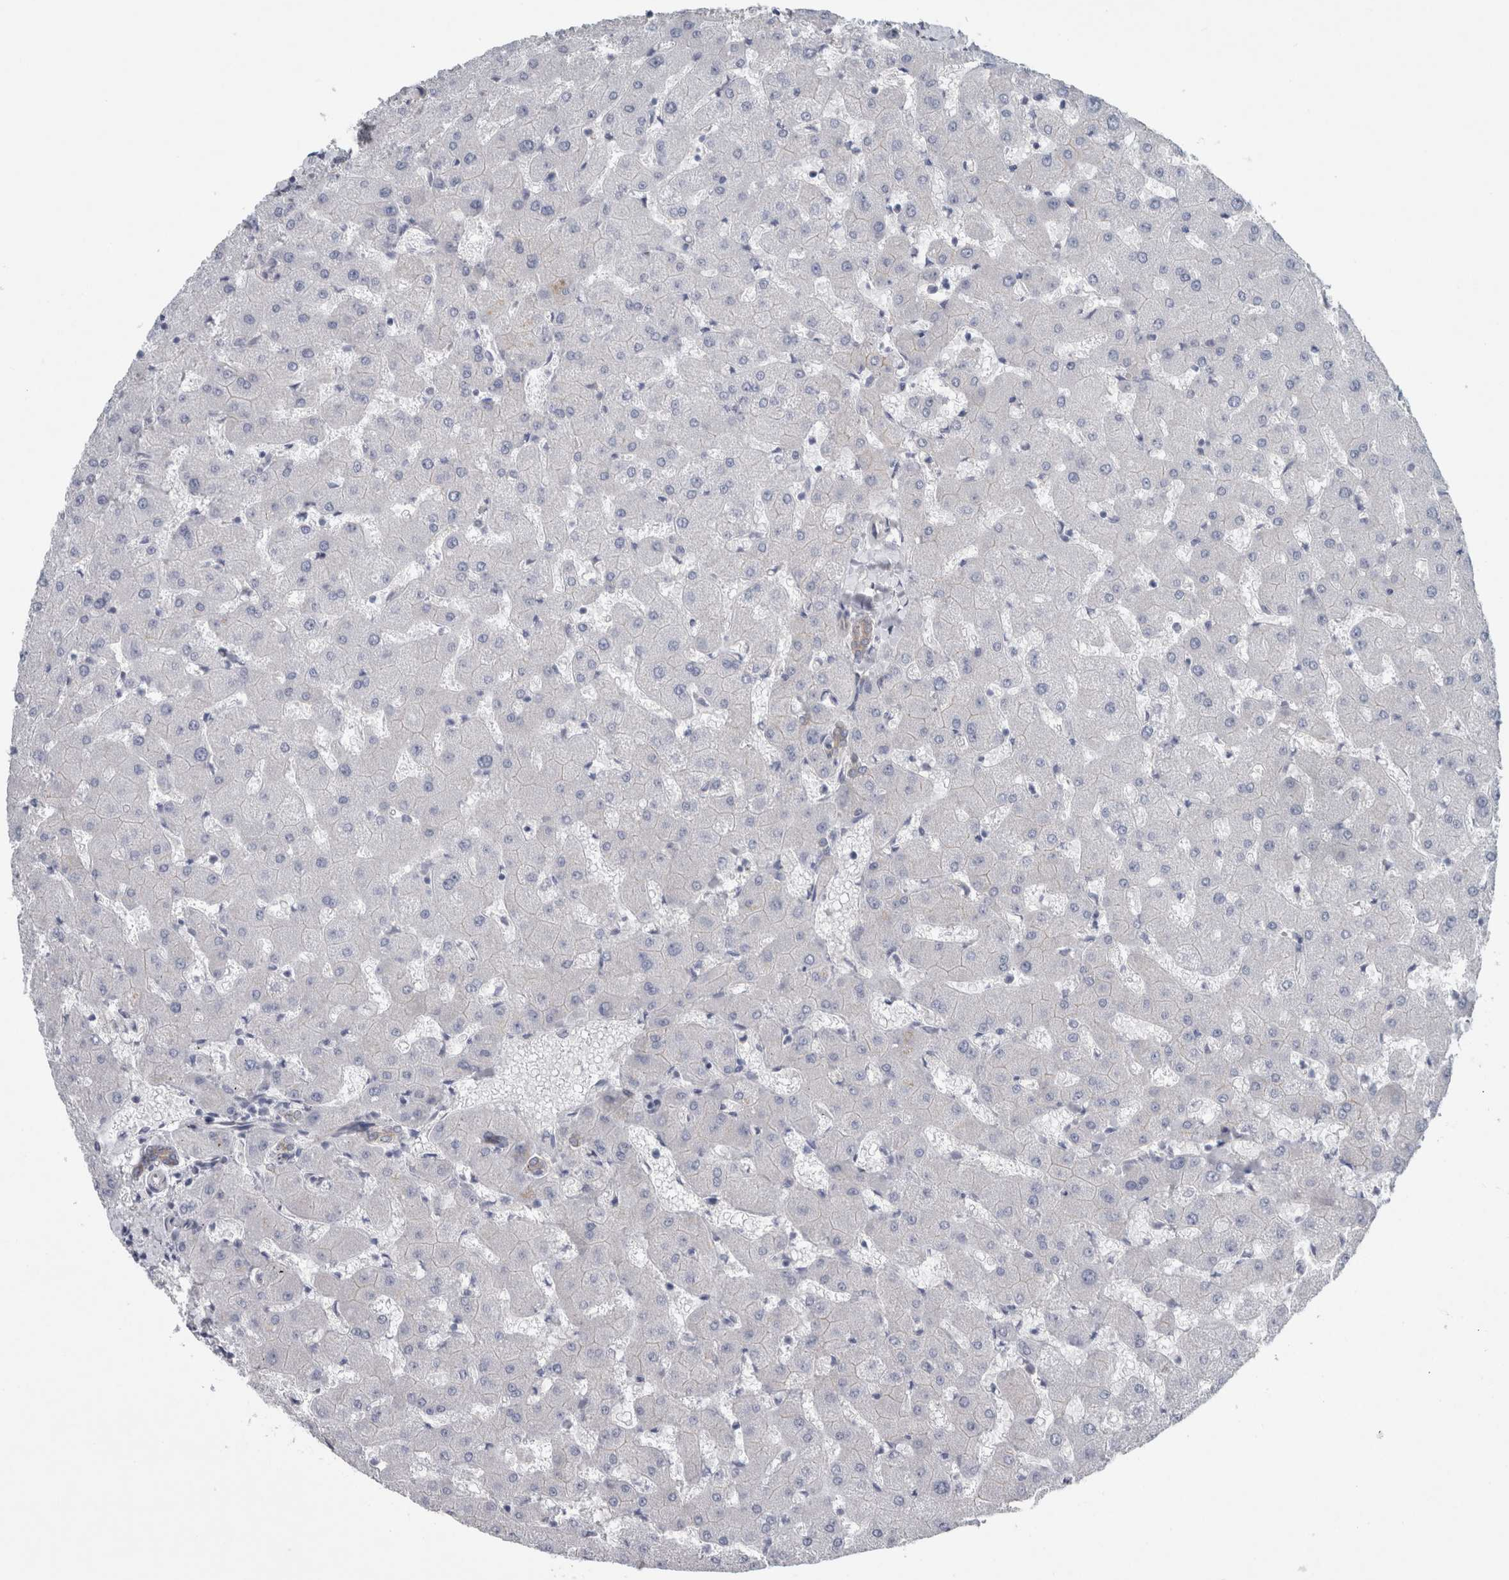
{"staining": {"intensity": "moderate", "quantity": ">75%", "location": "cytoplasmic/membranous"}, "tissue": "liver", "cell_type": "Cholangiocytes", "image_type": "normal", "snomed": [{"axis": "morphology", "description": "Normal tissue, NOS"}, {"axis": "topography", "description": "Liver"}], "caption": "Protein staining displays moderate cytoplasmic/membranous staining in approximately >75% of cholangiocytes in normal liver.", "gene": "PLEC", "patient": {"sex": "female", "age": 63}}